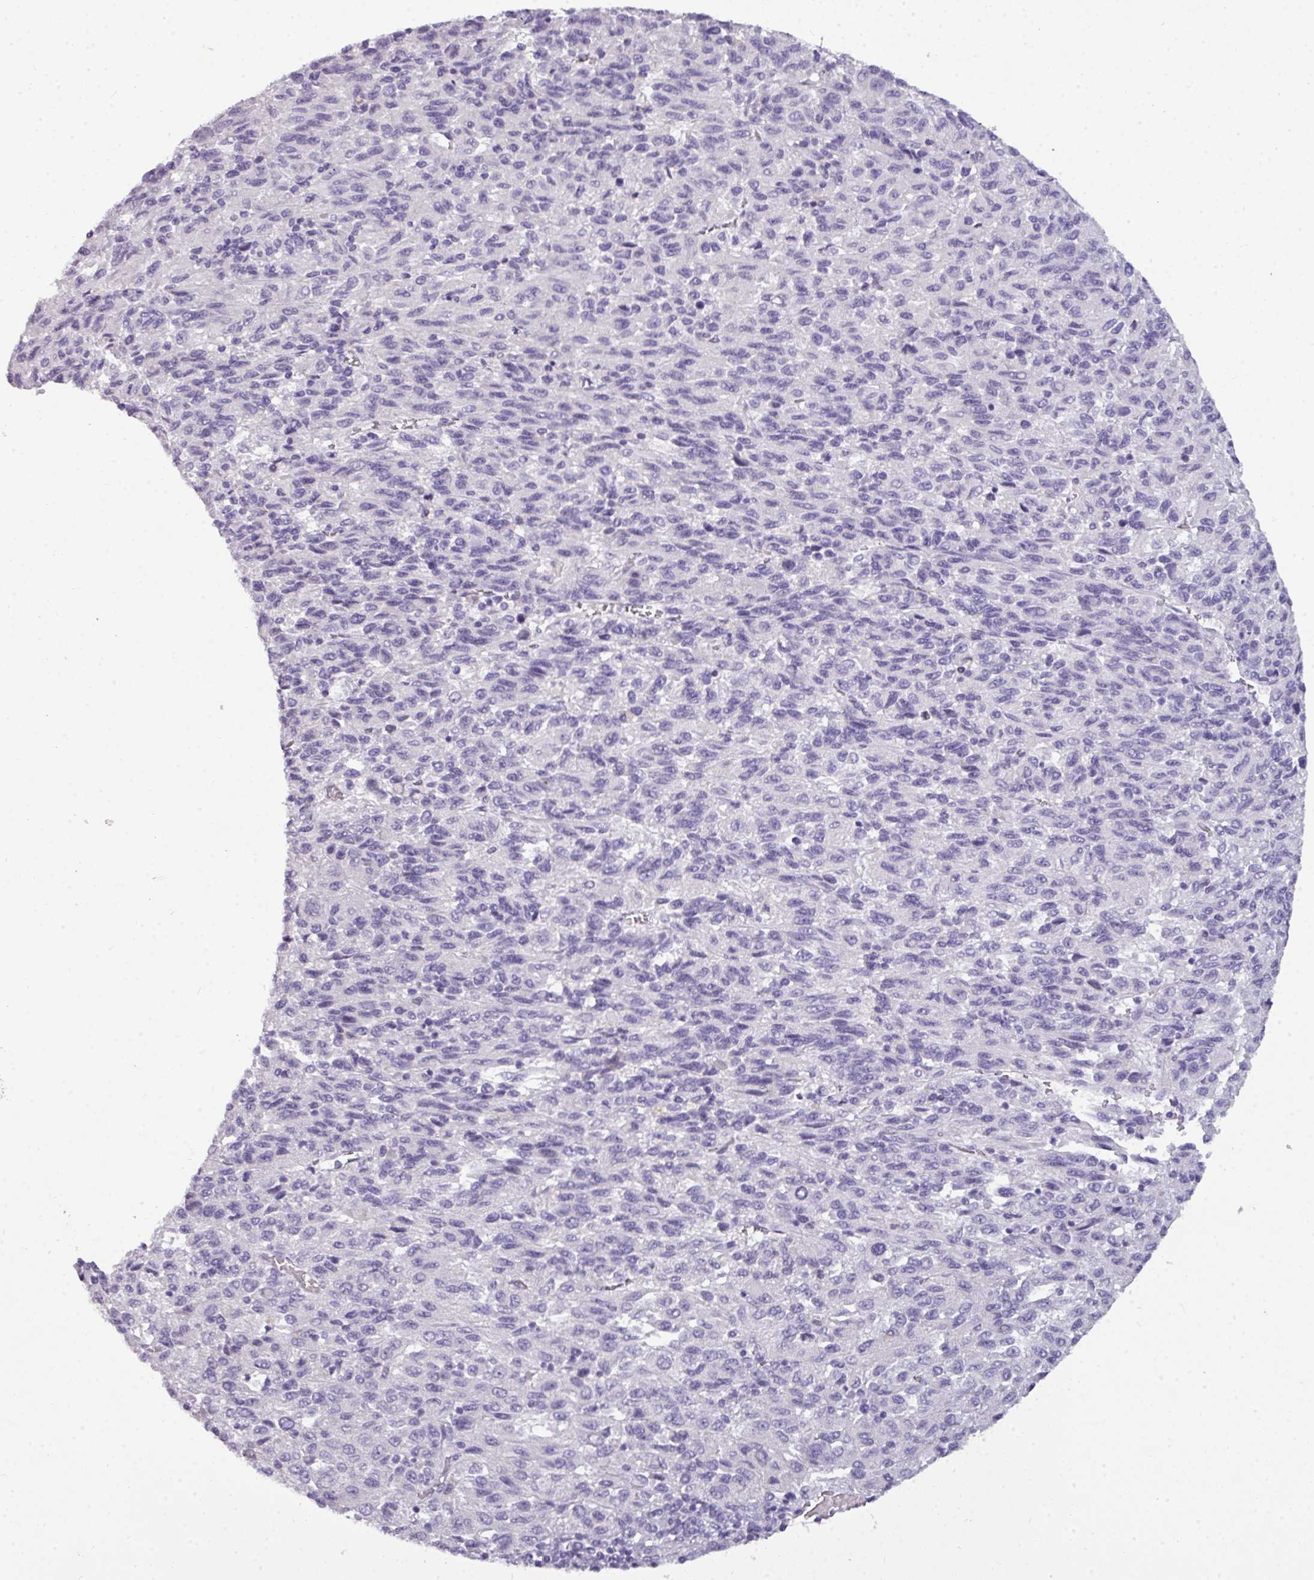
{"staining": {"intensity": "negative", "quantity": "none", "location": "none"}, "tissue": "melanoma", "cell_type": "Tumor cells", "image_type": "cancer", "snomed": [{"axis": "morphology", "description": "Malignant melanoma, Metastatic site"}, {"axis": "topography", "description": "Lung"}], "caption": "A photomicrograph of malignant melanoma (metastatic site) stained for a protein demonstrates no brown staining in tumor cells.", "gene": "TMEM91", "patient": {"sex": "male", "age": 64}}